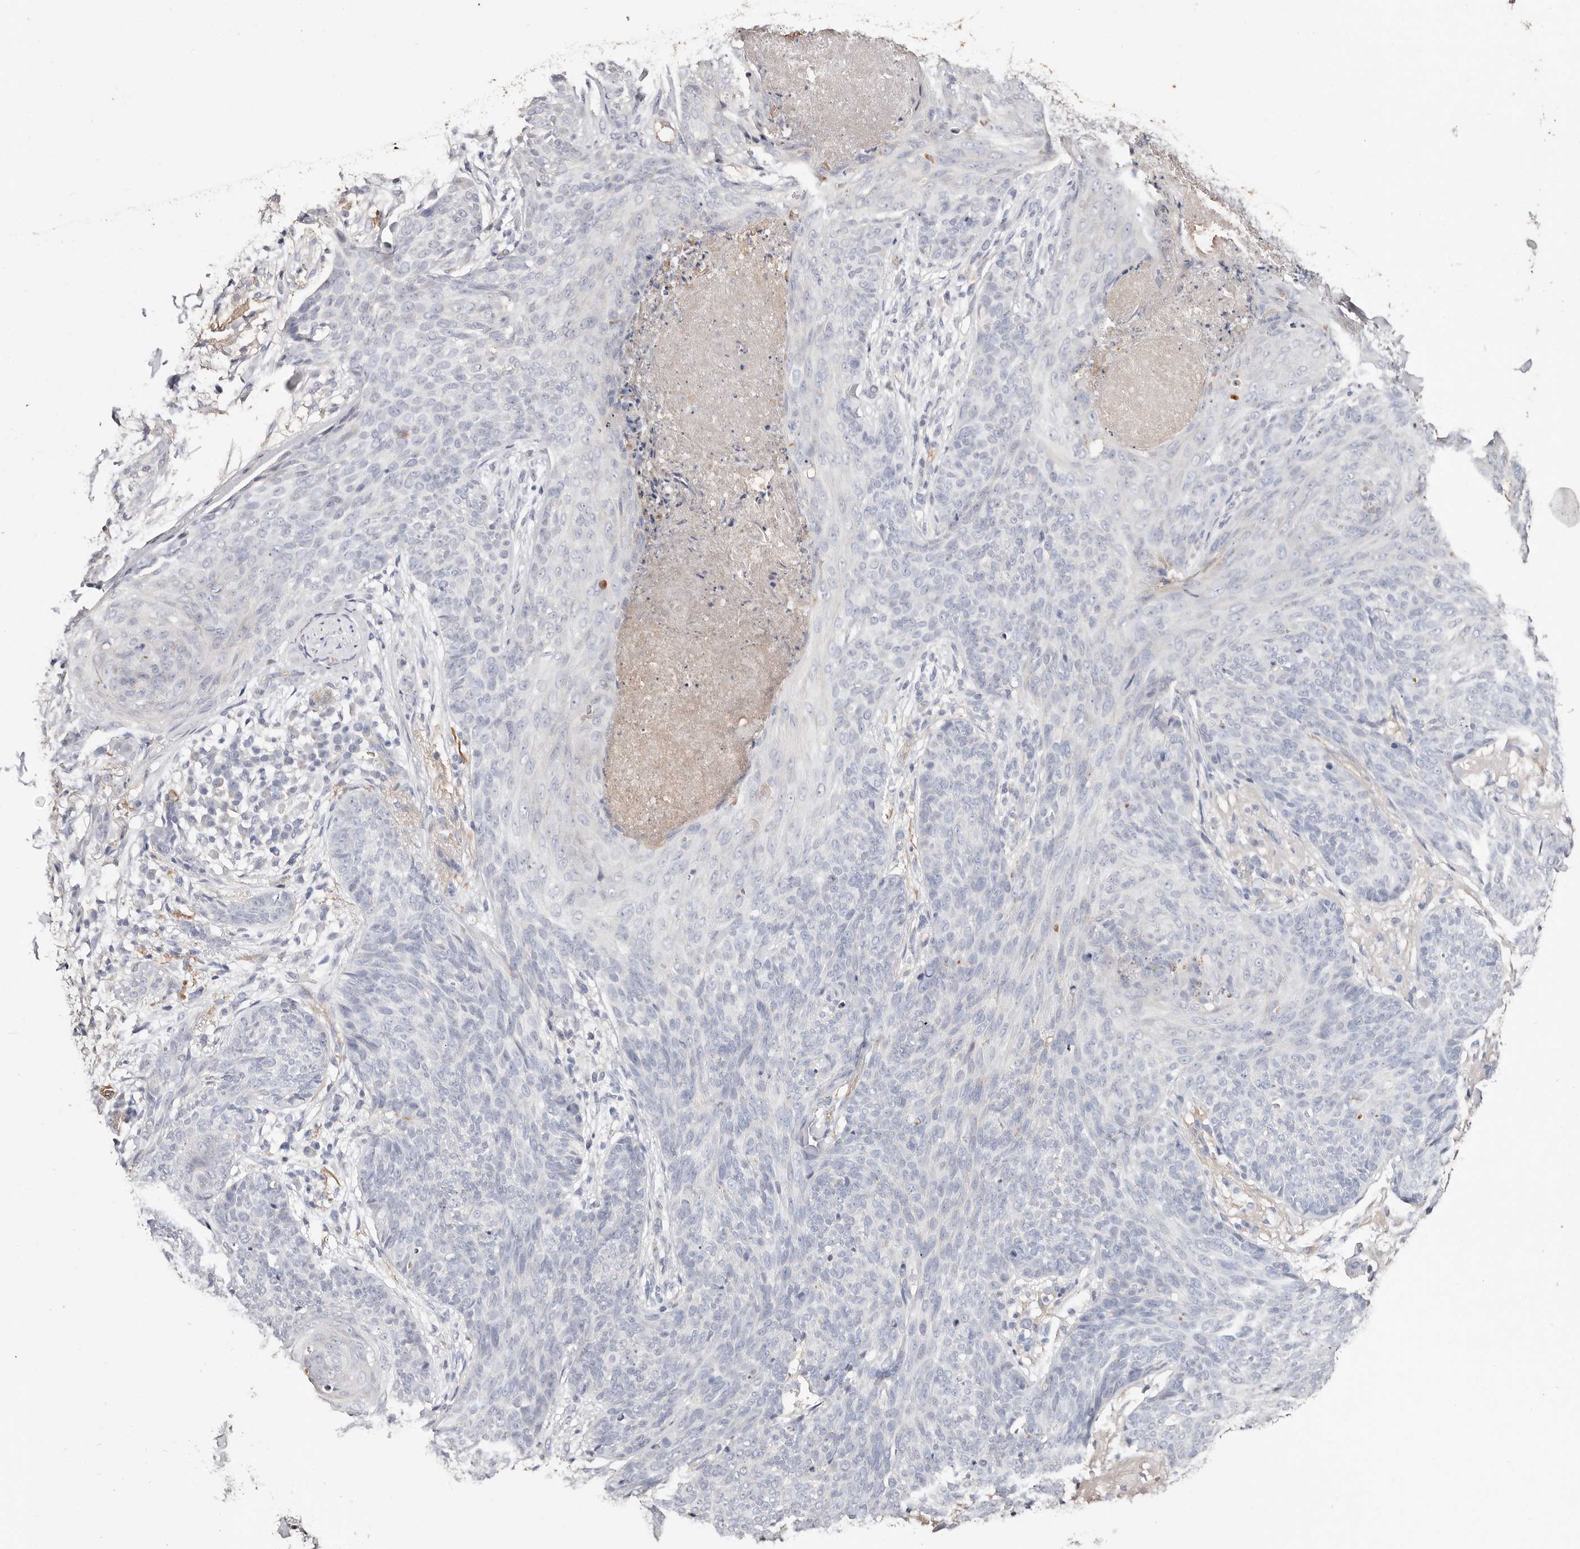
{"staining": {"intensity": "negative", "quantity": "none", "location": "none"}, "tissue": "skin cancer", "cell_type": "Tumor cells", "image_type": "cancer", "snomed": [{"axis": "morphology", "description": "Basal cell carcinoma"}, {"axis": "topography", "description": "Skin"}], "caption": "IHC of human basal cell carcinoma (skin) exhibits no positivity in tumor cells.", "gene": "TGM2", "patient": {"sex": "male", "age": 85}}